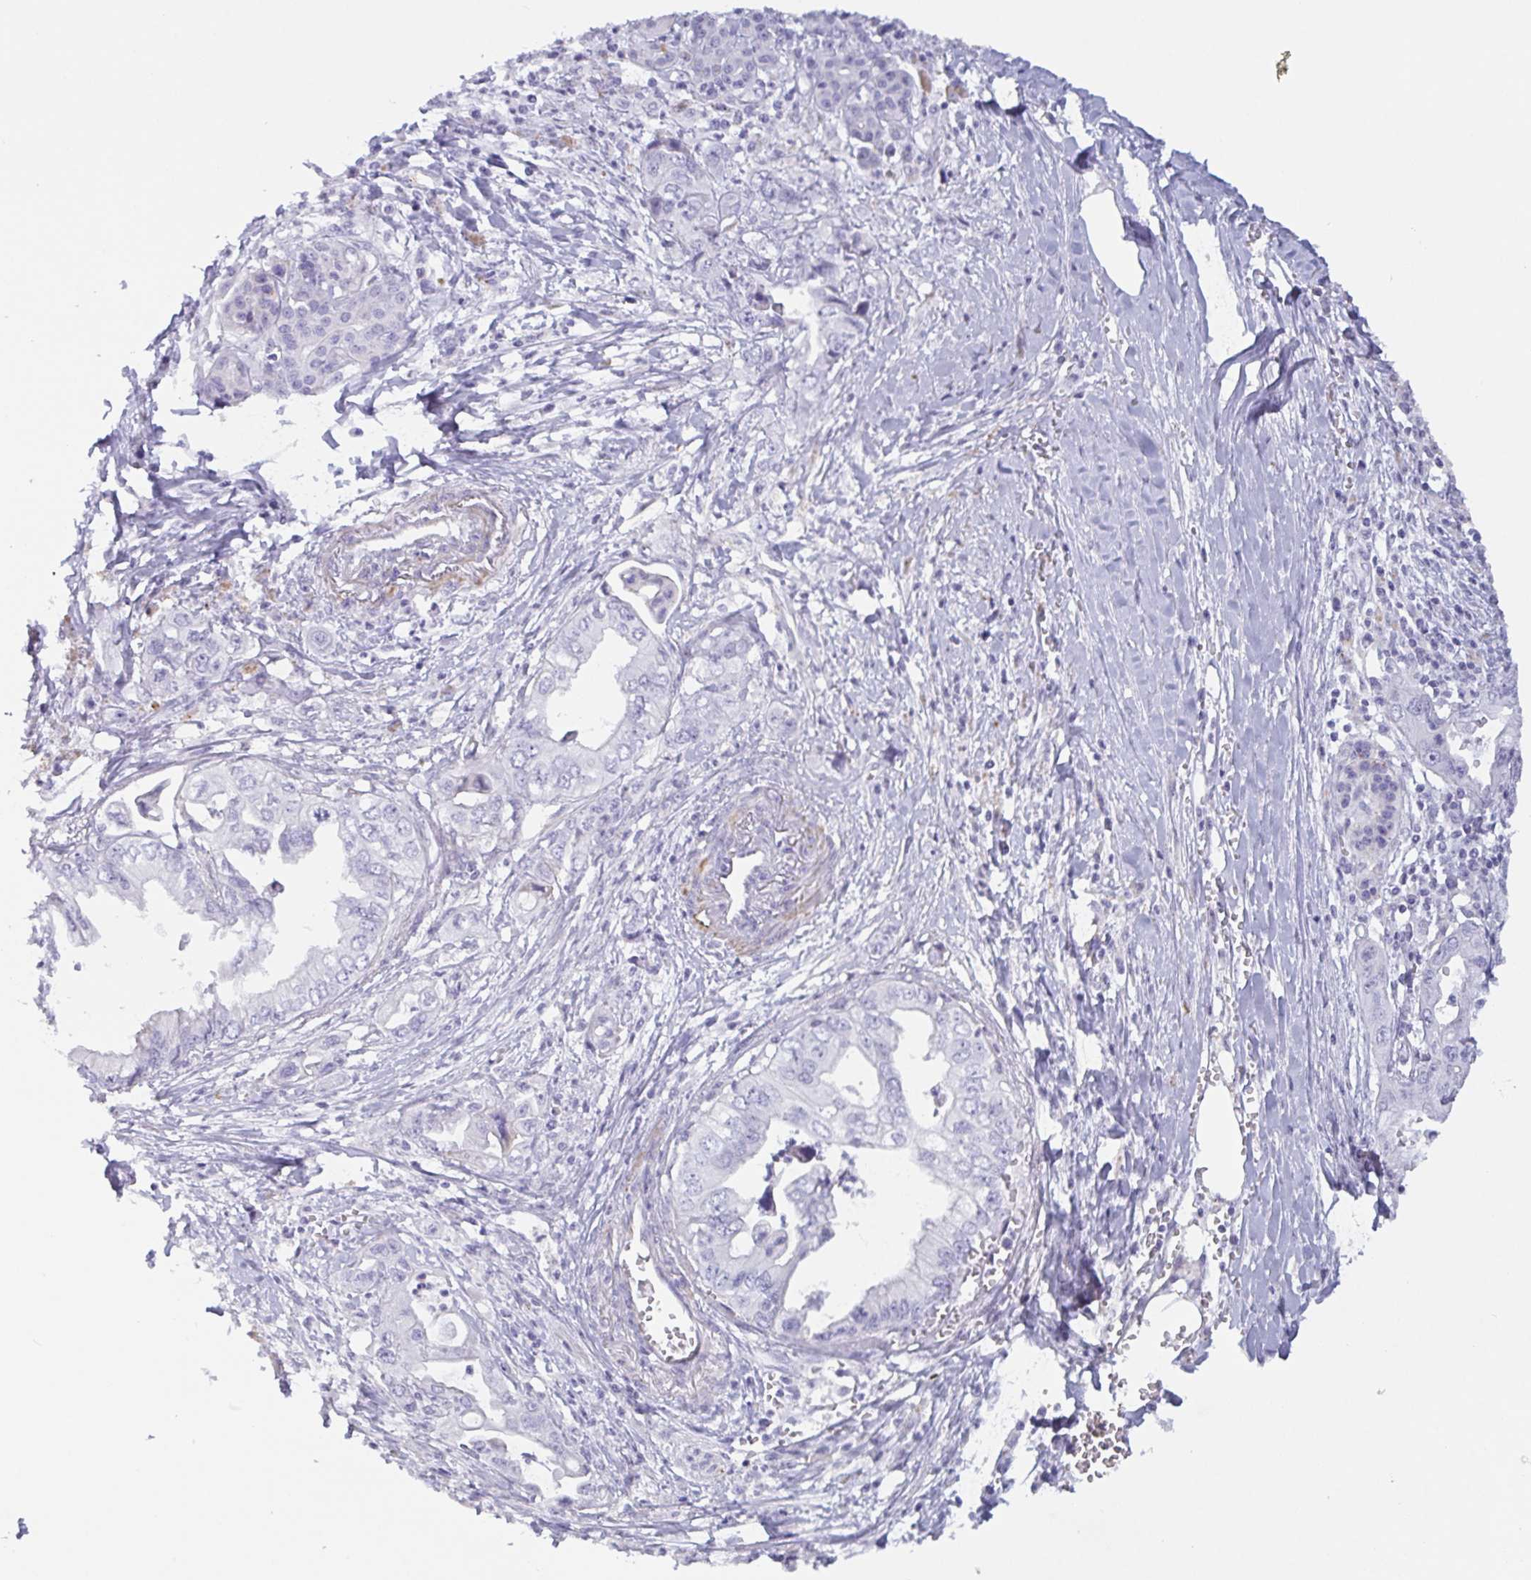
{"staining": {"intensity": "negative", "quantity": "none", "location": "none"}, "tissue": "pancreatic cancer", "cell_type": "Tumor cells", "image_type": "cancer", "snomed": [{"axis": "morphology", "description": "Adenocarcinoma, NOS"}, {"axis": "topography", "description": "Pancreas"}], "caption": "There is no significant staining in tumor cells of pancreatic cancer. The staining is performed using DAB brown chromogen with nuclei counter-stained in using hematoxylin.", "gene": "OR5P3", "patient": {"sex": "male", "age": 68}}